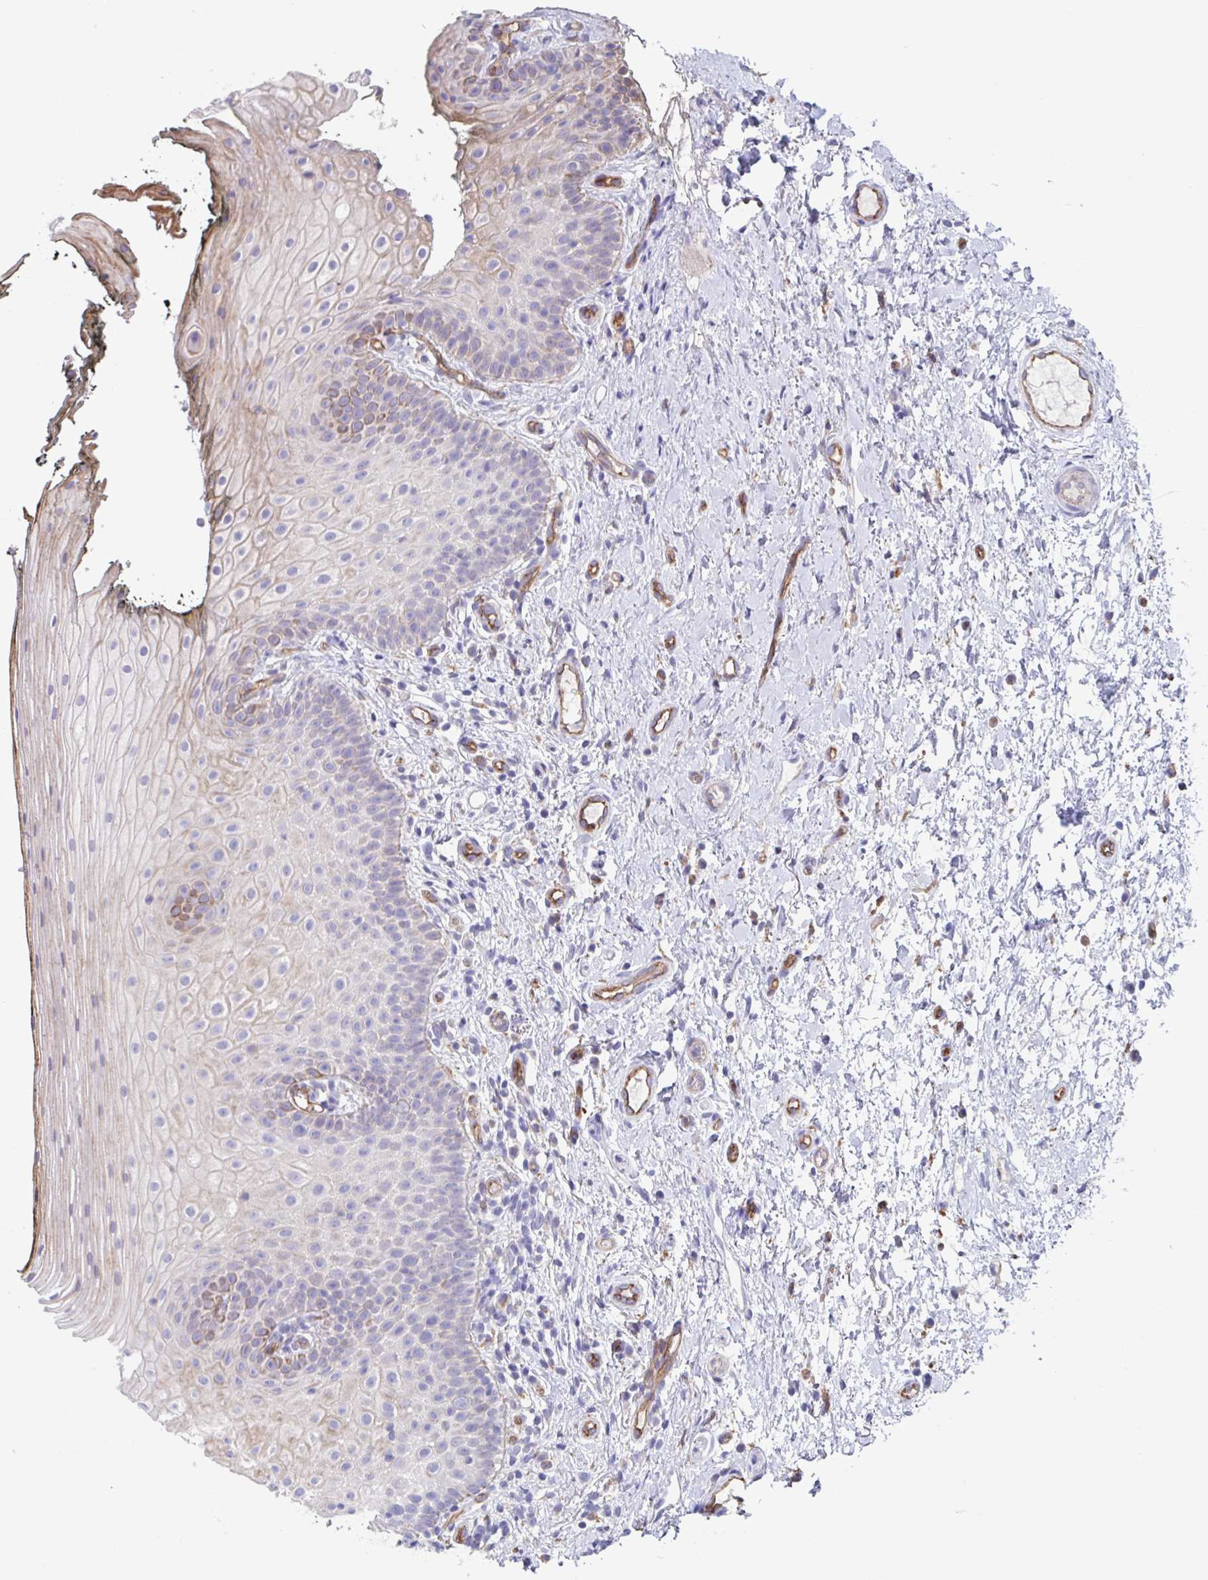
{"staining": {"intensity": "moderate", "quantity": "25%-75%", "location": "cytoplasmic/membranous"}, "tissue": "oral mucosa", "cell_type": "Squamous epithelial cells", "image_type": "normal", "snomed": [{"axis": "morphology", "description": "Normal tissue, NOS"}, {"axis": "topography", "description": "Oral tissue"}], "caption": "DAB (3,3'-diaminobenzidine) immunohistochemical staining of normal oral mucosa displays moderate cytoplasmic/membranous protein staining in approximately 25%-75% of squamous epithelial cells.", "gene": "EHD4", "patient": {"sex": "male", "age": 75}}